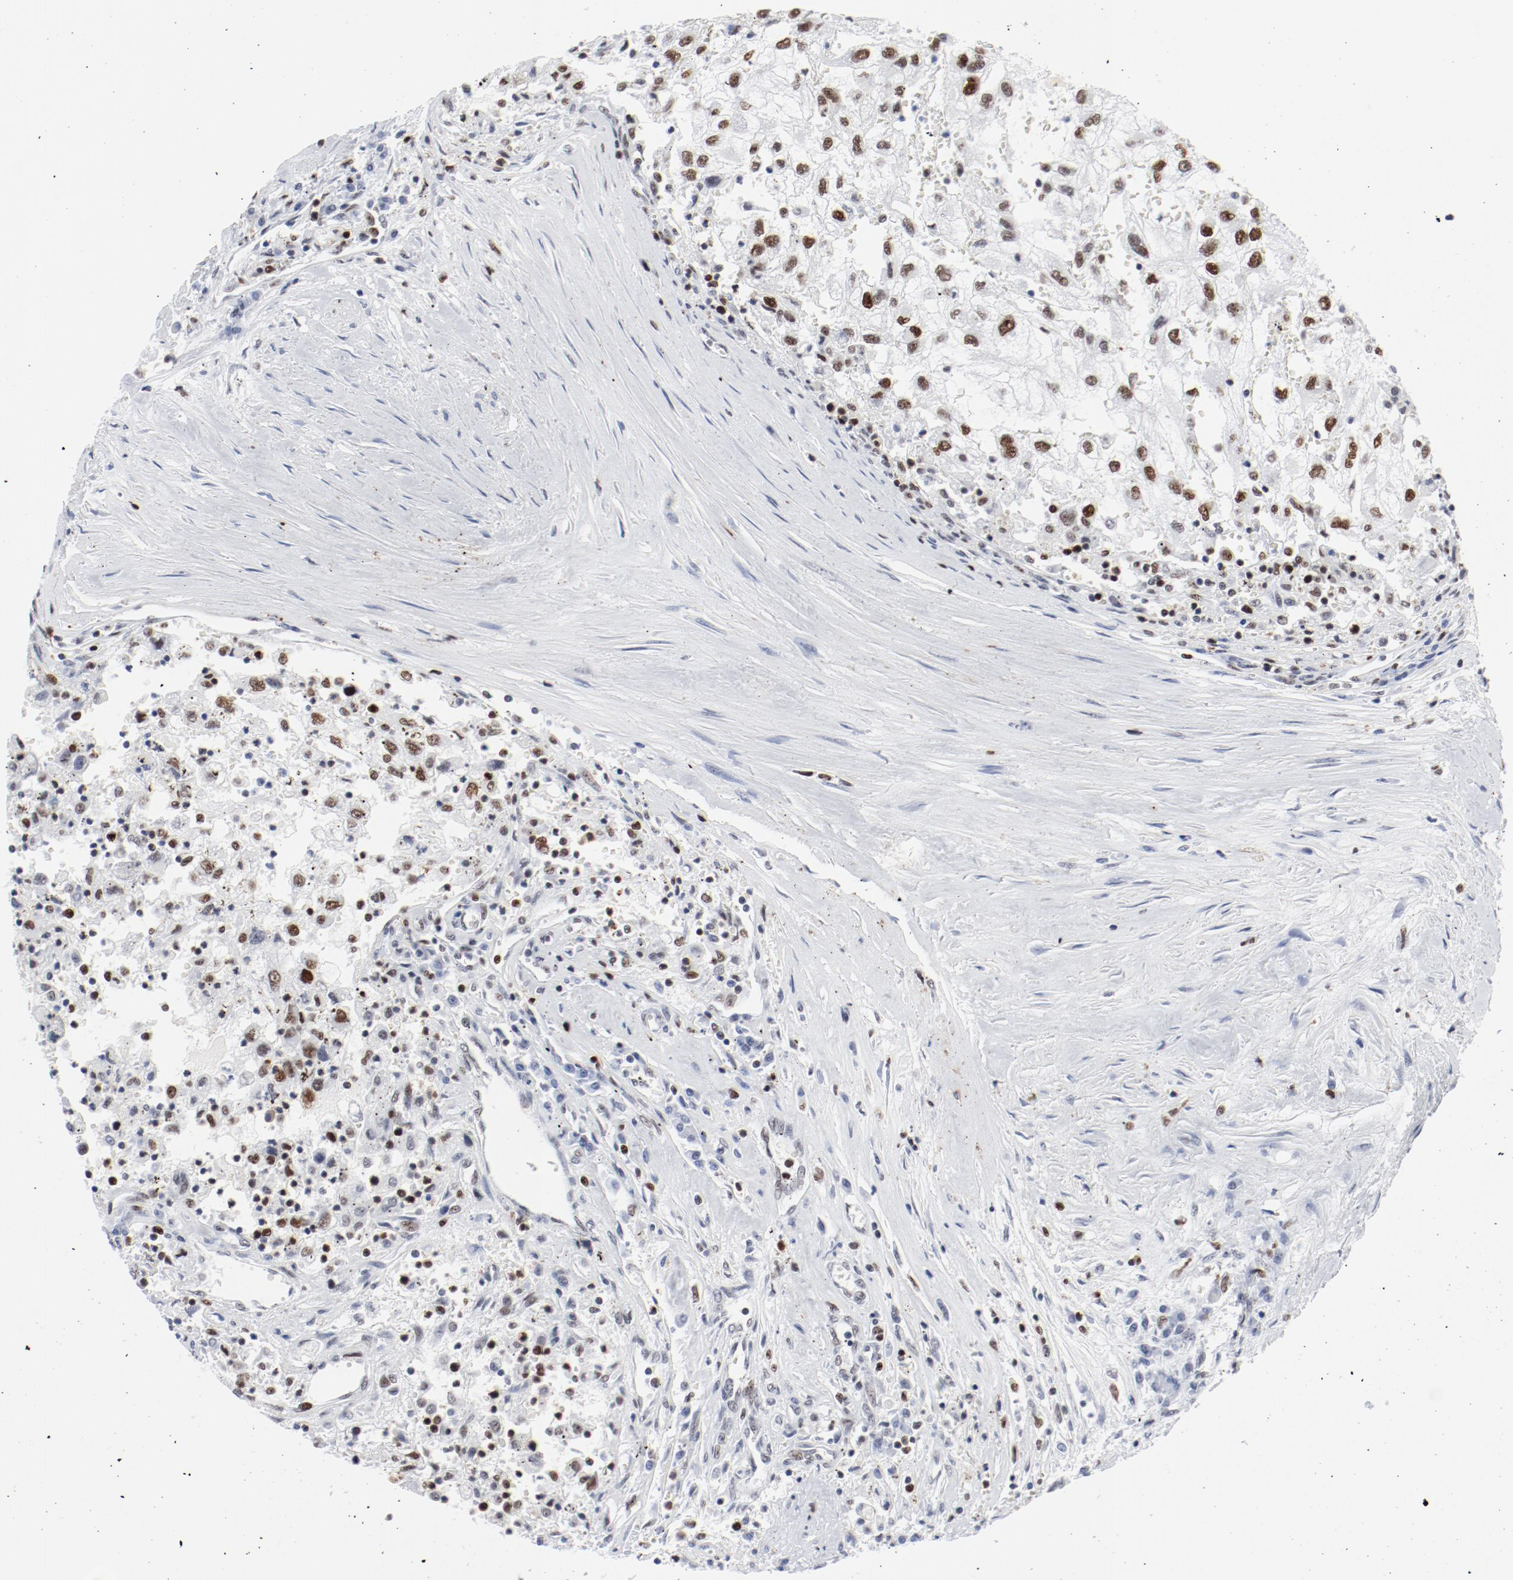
{"staining": {"intensity": "moderate", "quantity": ">75%", "location": "nuclear"}, "tissue": "renal cancer", "cell_type": "Tumor cells", "image_type": "cancer", "snomed": [{"axis": "morphology", "description": "Normal tissue, NOS"}, {"axis": "morphology", "description": "Adenocarcinoma, NOS"}, {"axis": "topography", "description": "Kidney"}], "caption": "Human renal cancer (adenocarcinoma) stained for a protein (brown) shows moderate nuclear positive staining in approximately >75% of tumor cells.", "gene": "POLD1", "patient": {"sex": "male", "age": 71}}